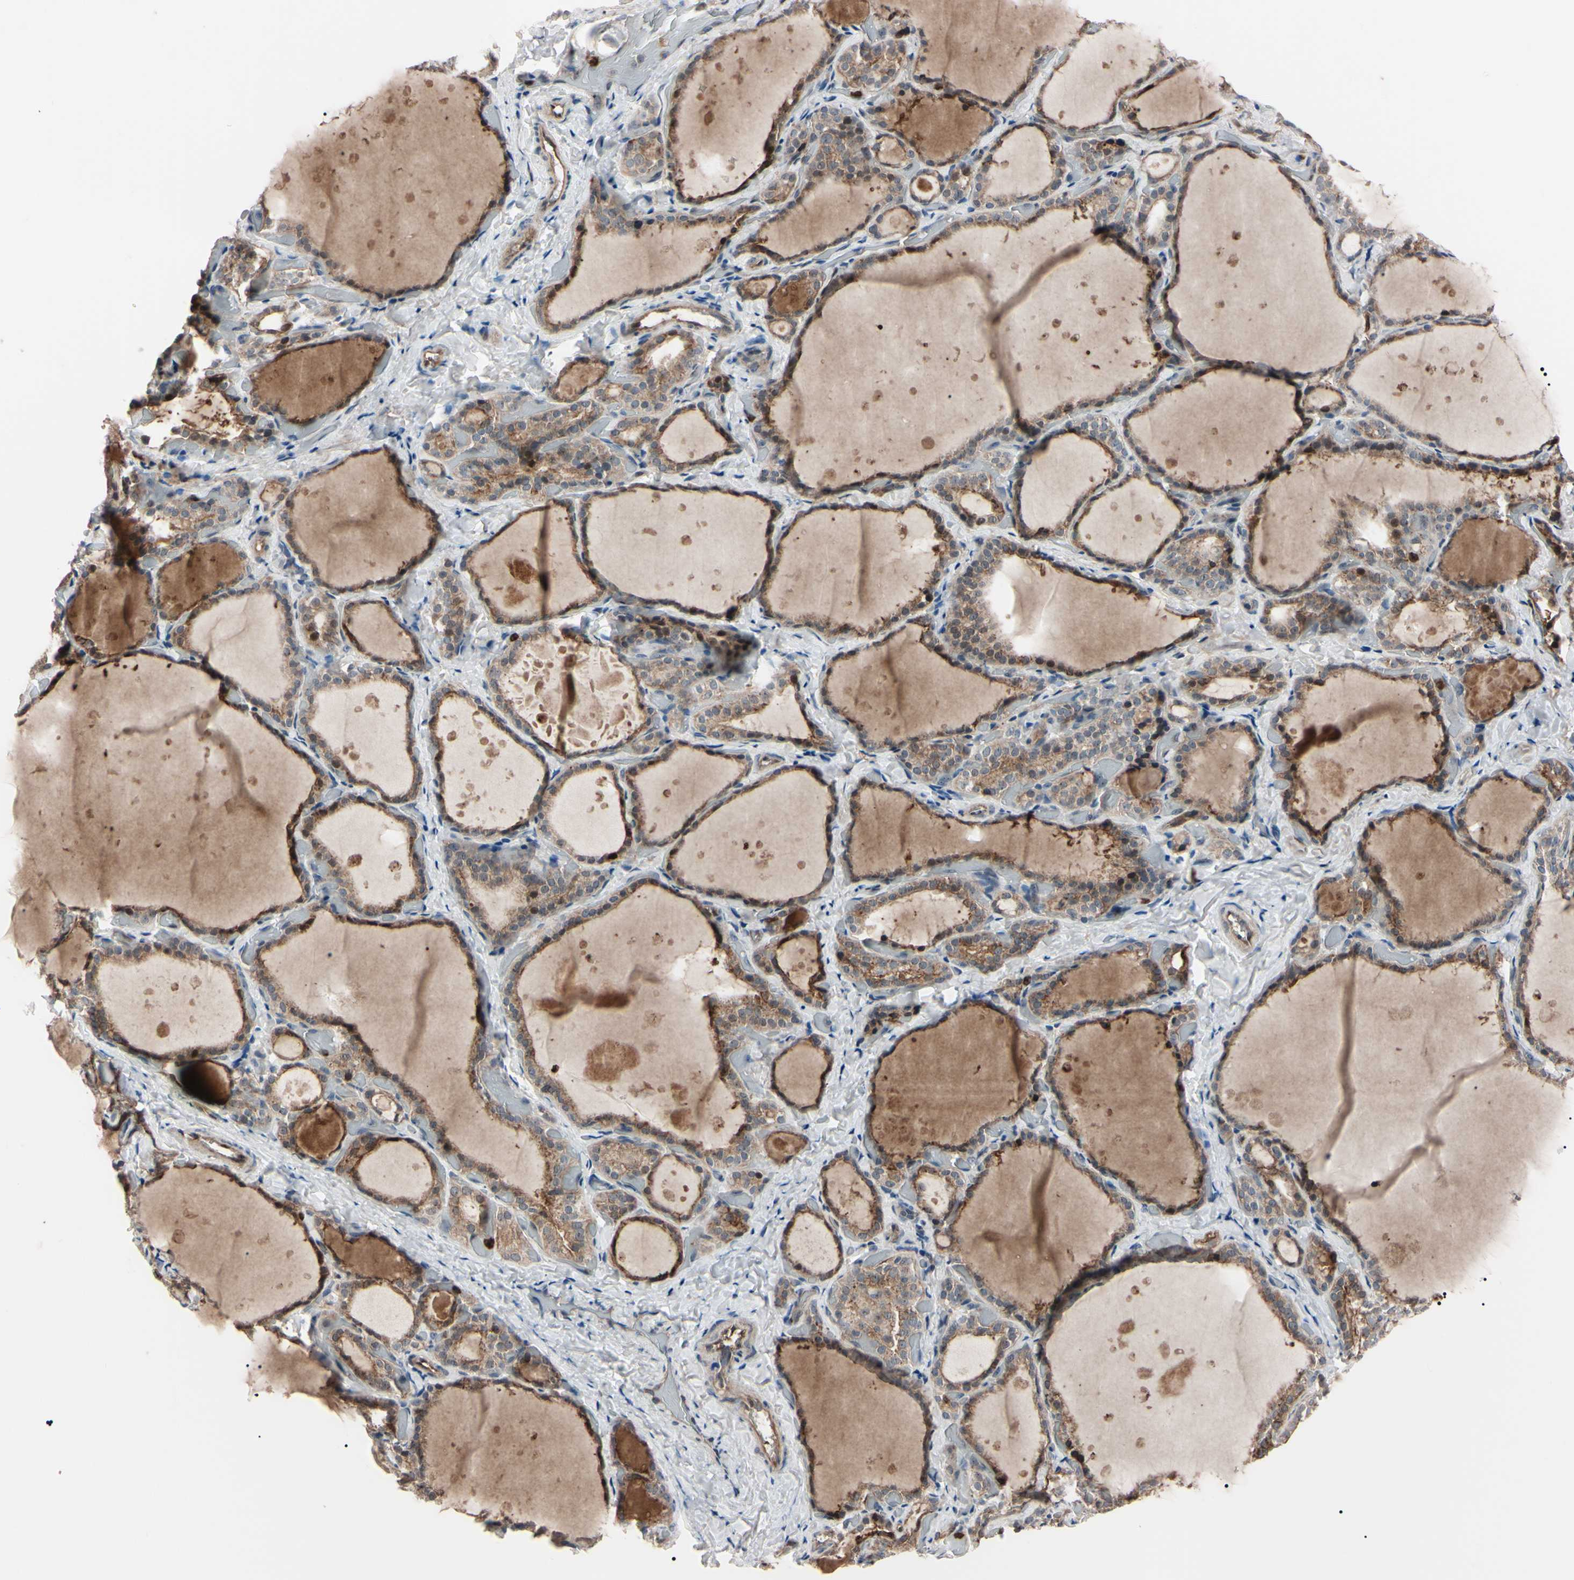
{"staining": {"intensity": "moderate", "quantity": ">75%", "location": "cytoplasmic/membranous"}, "tissue": "thyroid gland", "cell_type": "Glandular cells", "image_type": "normal", "snomed": [{"axis": "morphology", "description": "Normal tissue, NOS"}, {"axis": "topography", "description": "Thyroid gland"}], "caption": "Protein staining of normal thyroid gland shows moderate cytoplasmic/membranous expression in approximately >75% of glandular cells.", "gene": "TRAF5", "patient": {"sex": "female", "age": 44}}